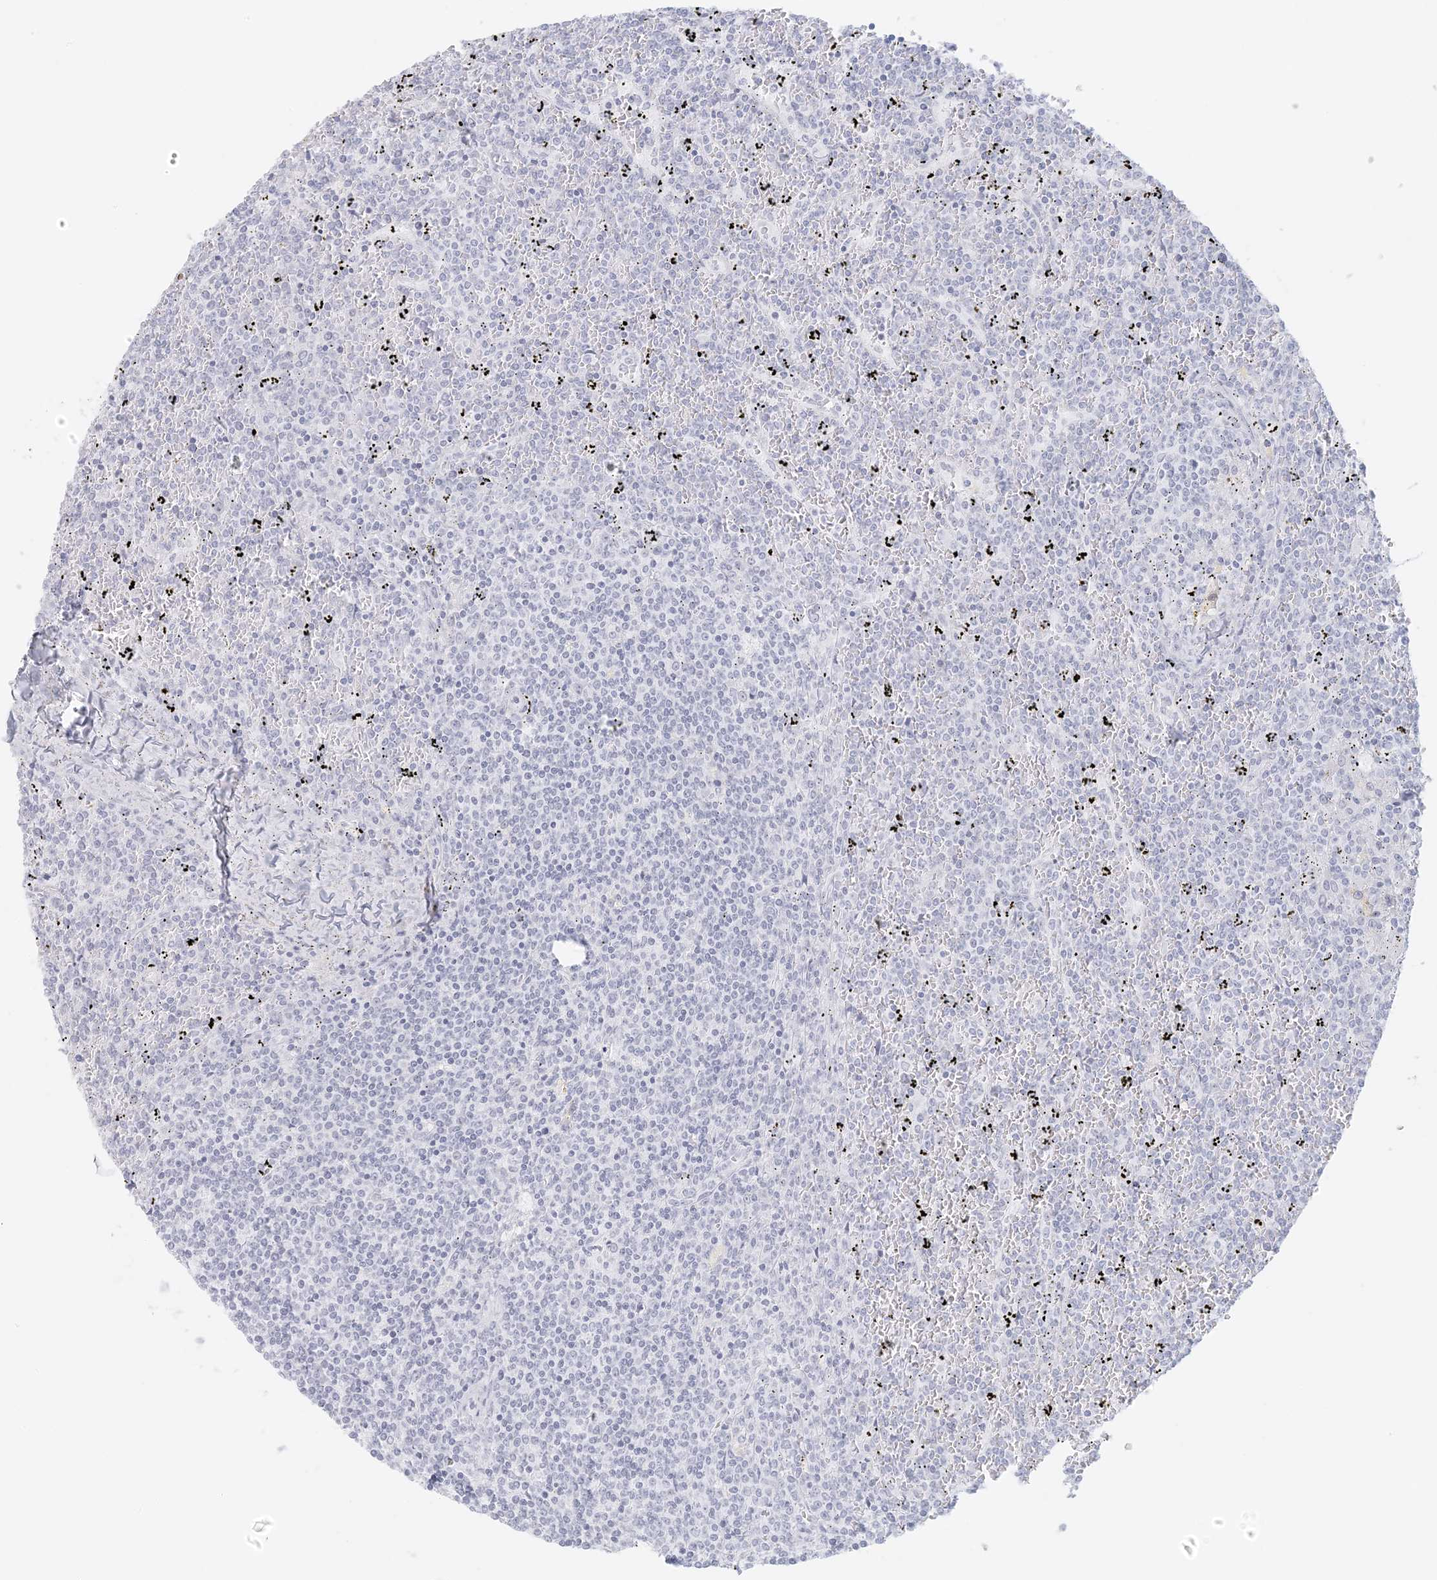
{"staining": {"intensity": "negative", "quantity": "none", "location": "none"}, "tissue": "lymphoma", "cell_type": "Tumor cells", "image_type": "cancer", "snomed": [{"axis": "morphology", "description": "Malignant lymphoma, non-Hodgkin's type, Low grade"}, {"axis": "topography", "description": "Spleen"}], "caption": "High power microscopy photomicrograph of an immunohistochemistry (IHC) photomicrograph of low-grade malignant lymphoma, non-Hodgkin's type, revealing no significant positivity in tumor cells. (DAB (3,3'-diaminobenzidine) IHC visualized using brightfield microscopy, high magnification).", "gene": "LIPT1", "patient": {"sex": "female", "age": 19}}